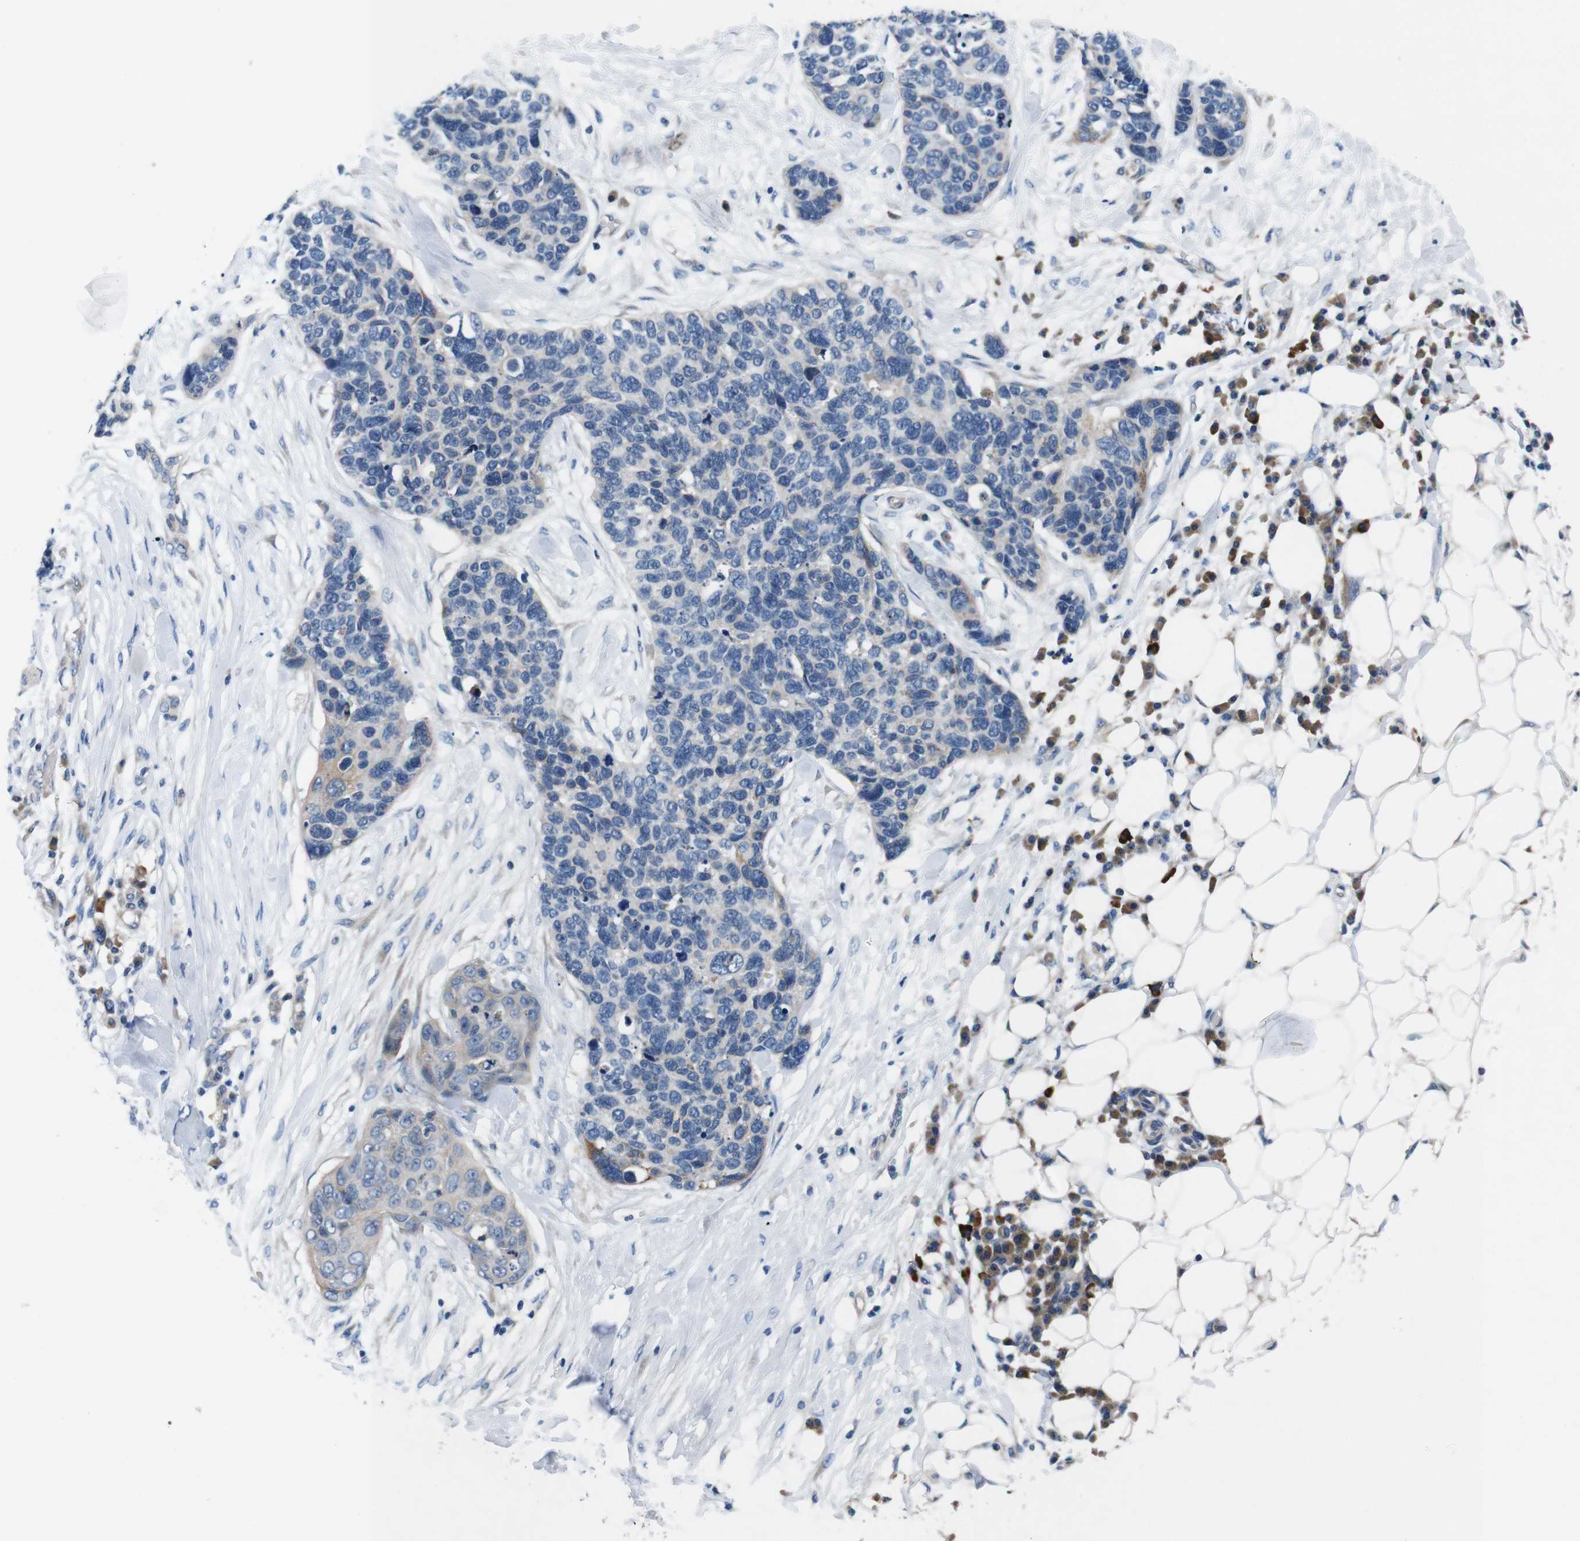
{"staining": {"intensity": "moderate", "quantity": "25%-75%", "location": "cytoplasmic/membranous"}, "tissue": "skin cancer", "cell_type": "Tumor cells", "image_type": "cancer", "snomed": [{"axis": "morphology", "description": "Squamous cell carcinoma in situ, NOS"}, {"axis": "morphology", "description": "Squamous cell carcinoma, NOS"}, {"axis": "topography", "description": "Skin"}], "caption": "Moderate cytoplasmic/membranous positivity for a protein is present in approximately 25%-75% of tumor cells of skin cancer using immunohistochemistry.", "gene": "JAK1", "patient": {"sex": "male", "age": 93}}